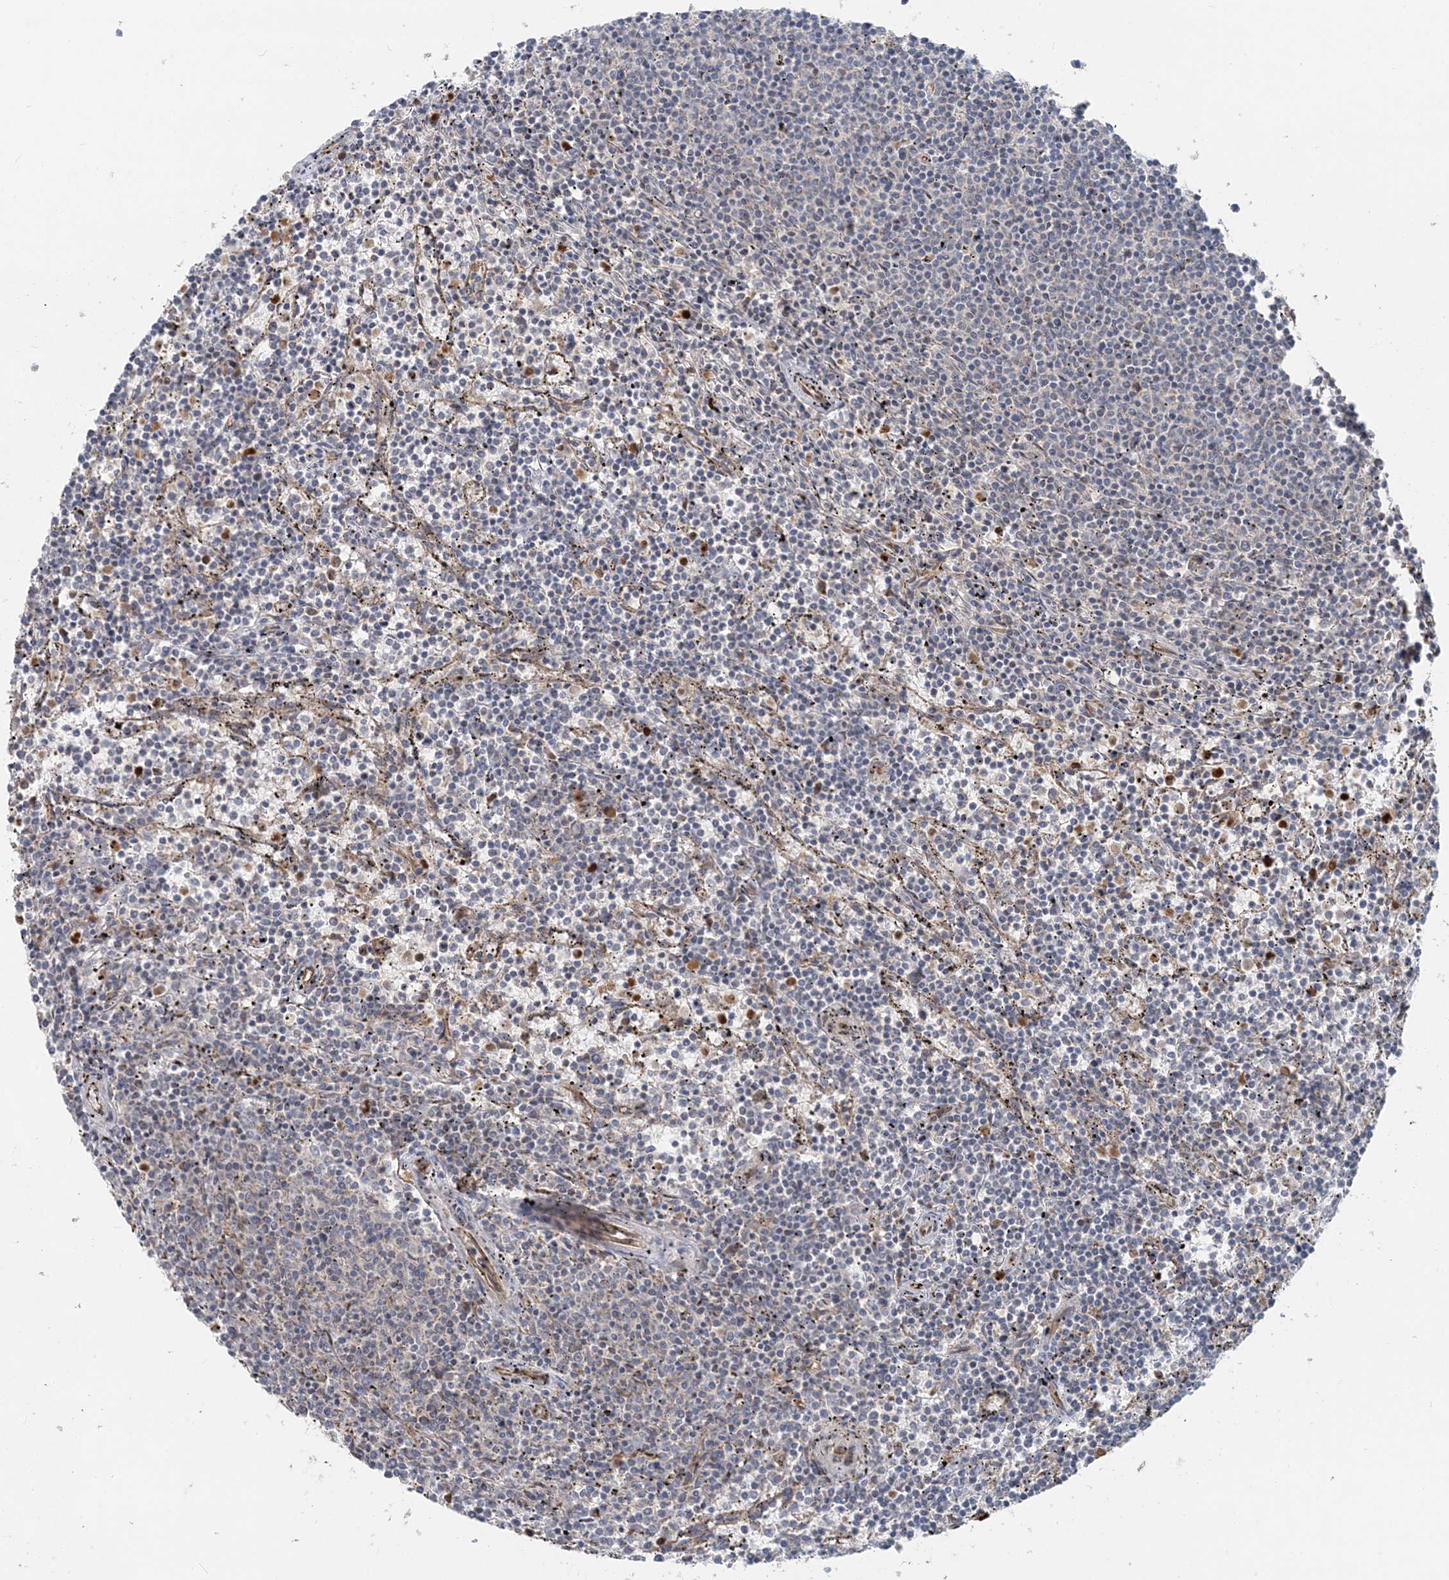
{"staining": {"intensity": "negative", "quantity": "none", "location": "none"}, "tissue": "lymphoma", "cell_type": "Tumor cells", "image_type": "cancer", "snomed": [{"axis": "morphology", "description": "Malignant lymphoma, non-Hodgkin's type, Low grade"}, {"axis": "topography", "description": "Spleen"}], "caption": "High magnification brightfield microscopy of lymphoma stained with DAB (brown) and counterstained with hematoxylin (blue): tumor cells show no significant staining.", "gene": "LRPPRC", "patient": {"sex": "female", "age": 50}}